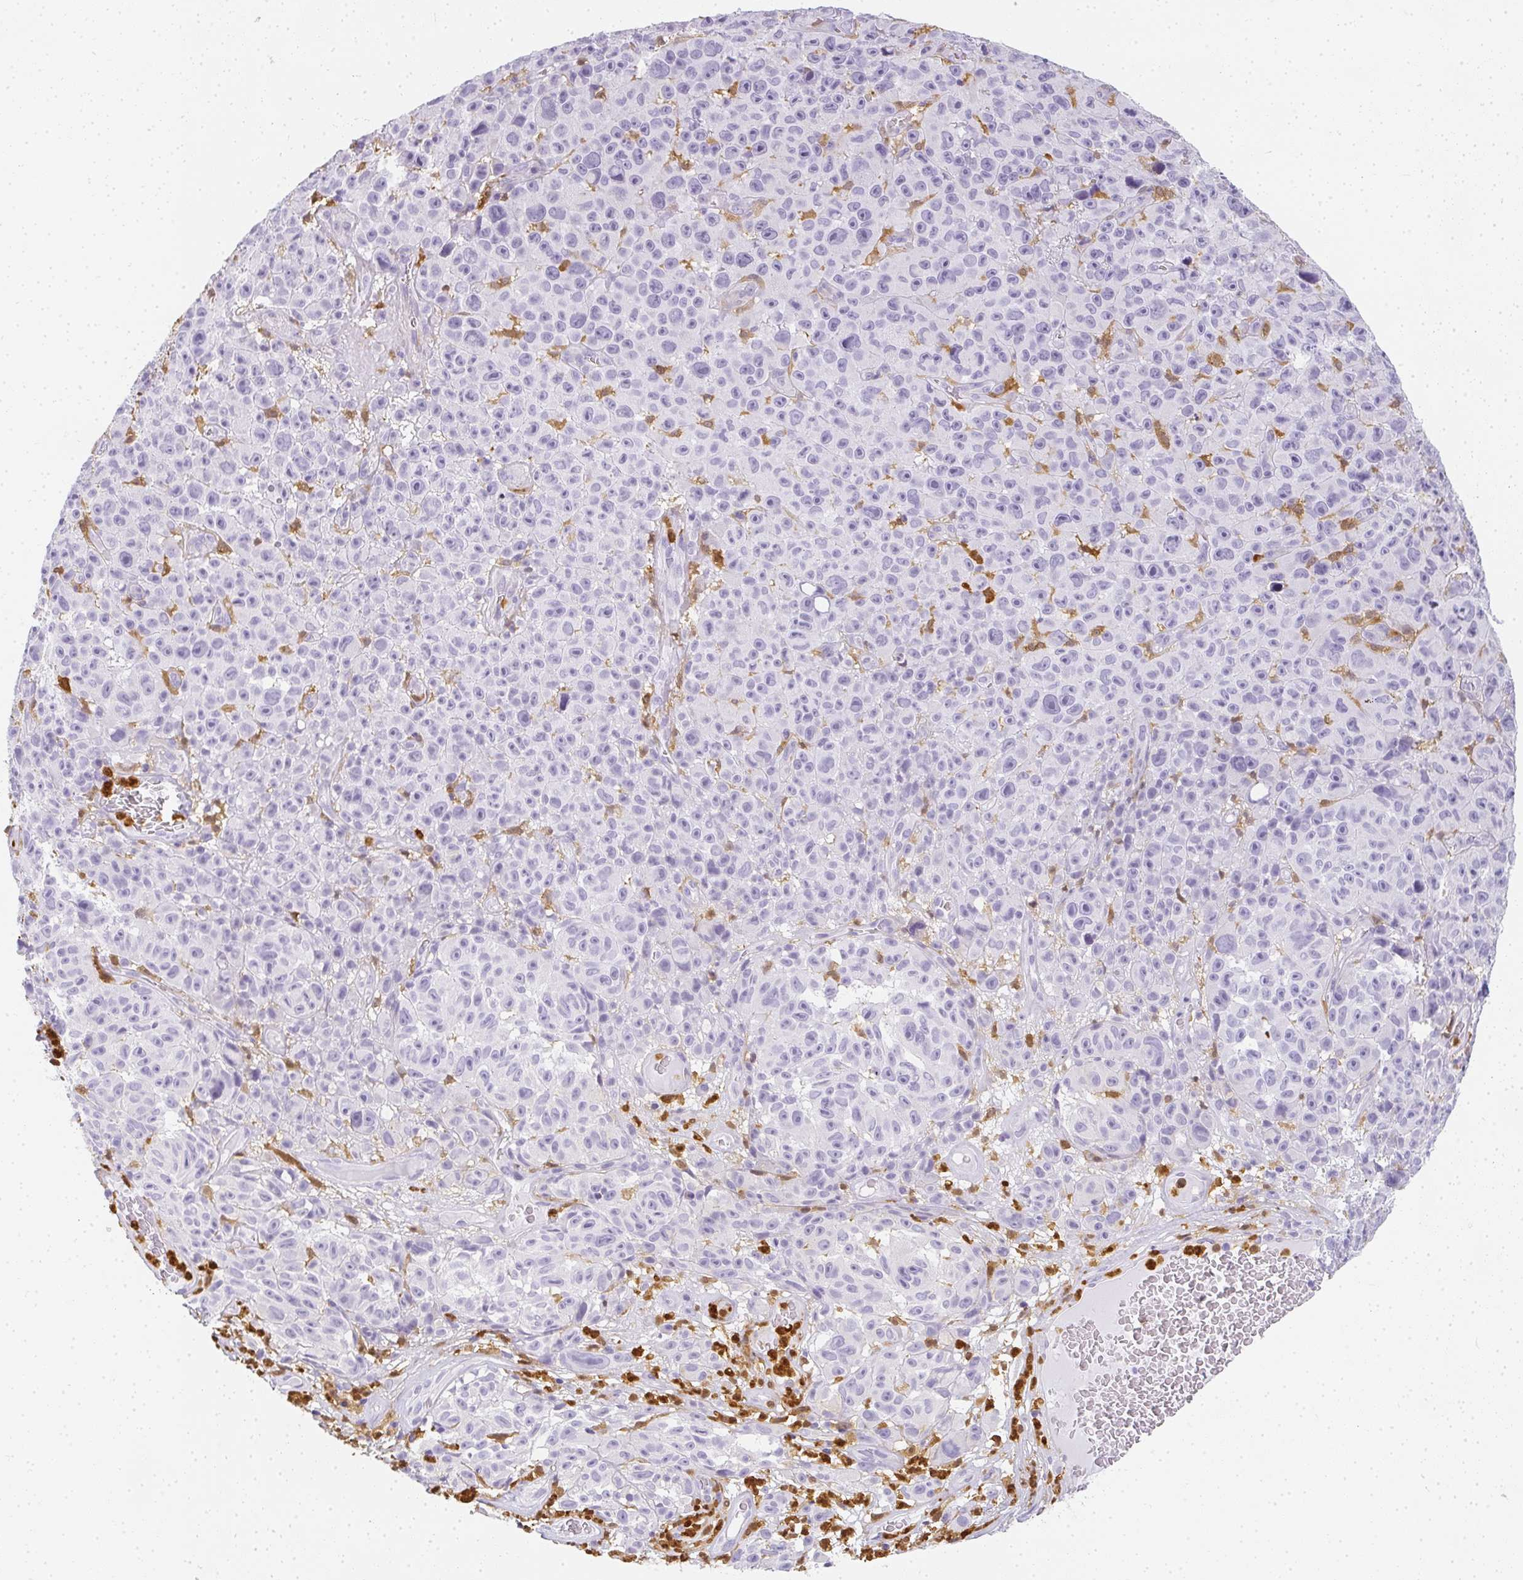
{"staining": {"intensity": "negative", "quantity": "none", "location": "none"}, "tissue": "melanoma", "cell_type": "Tumor cells", "image_type": "cancer", "snomed": [{"axis": "morphology", "description": "Malignant melanoma, NOS"}, {"axis": "topography", "description": "Skin"}], "caption": "High magnification brightfield microscopy of melanoma stained with DAB (brown) and counterstained with hematoxylin (blue): tumor cells show no significant expression.", "gene": "HK3", "patient": {"sex": "female", "age": 82}}